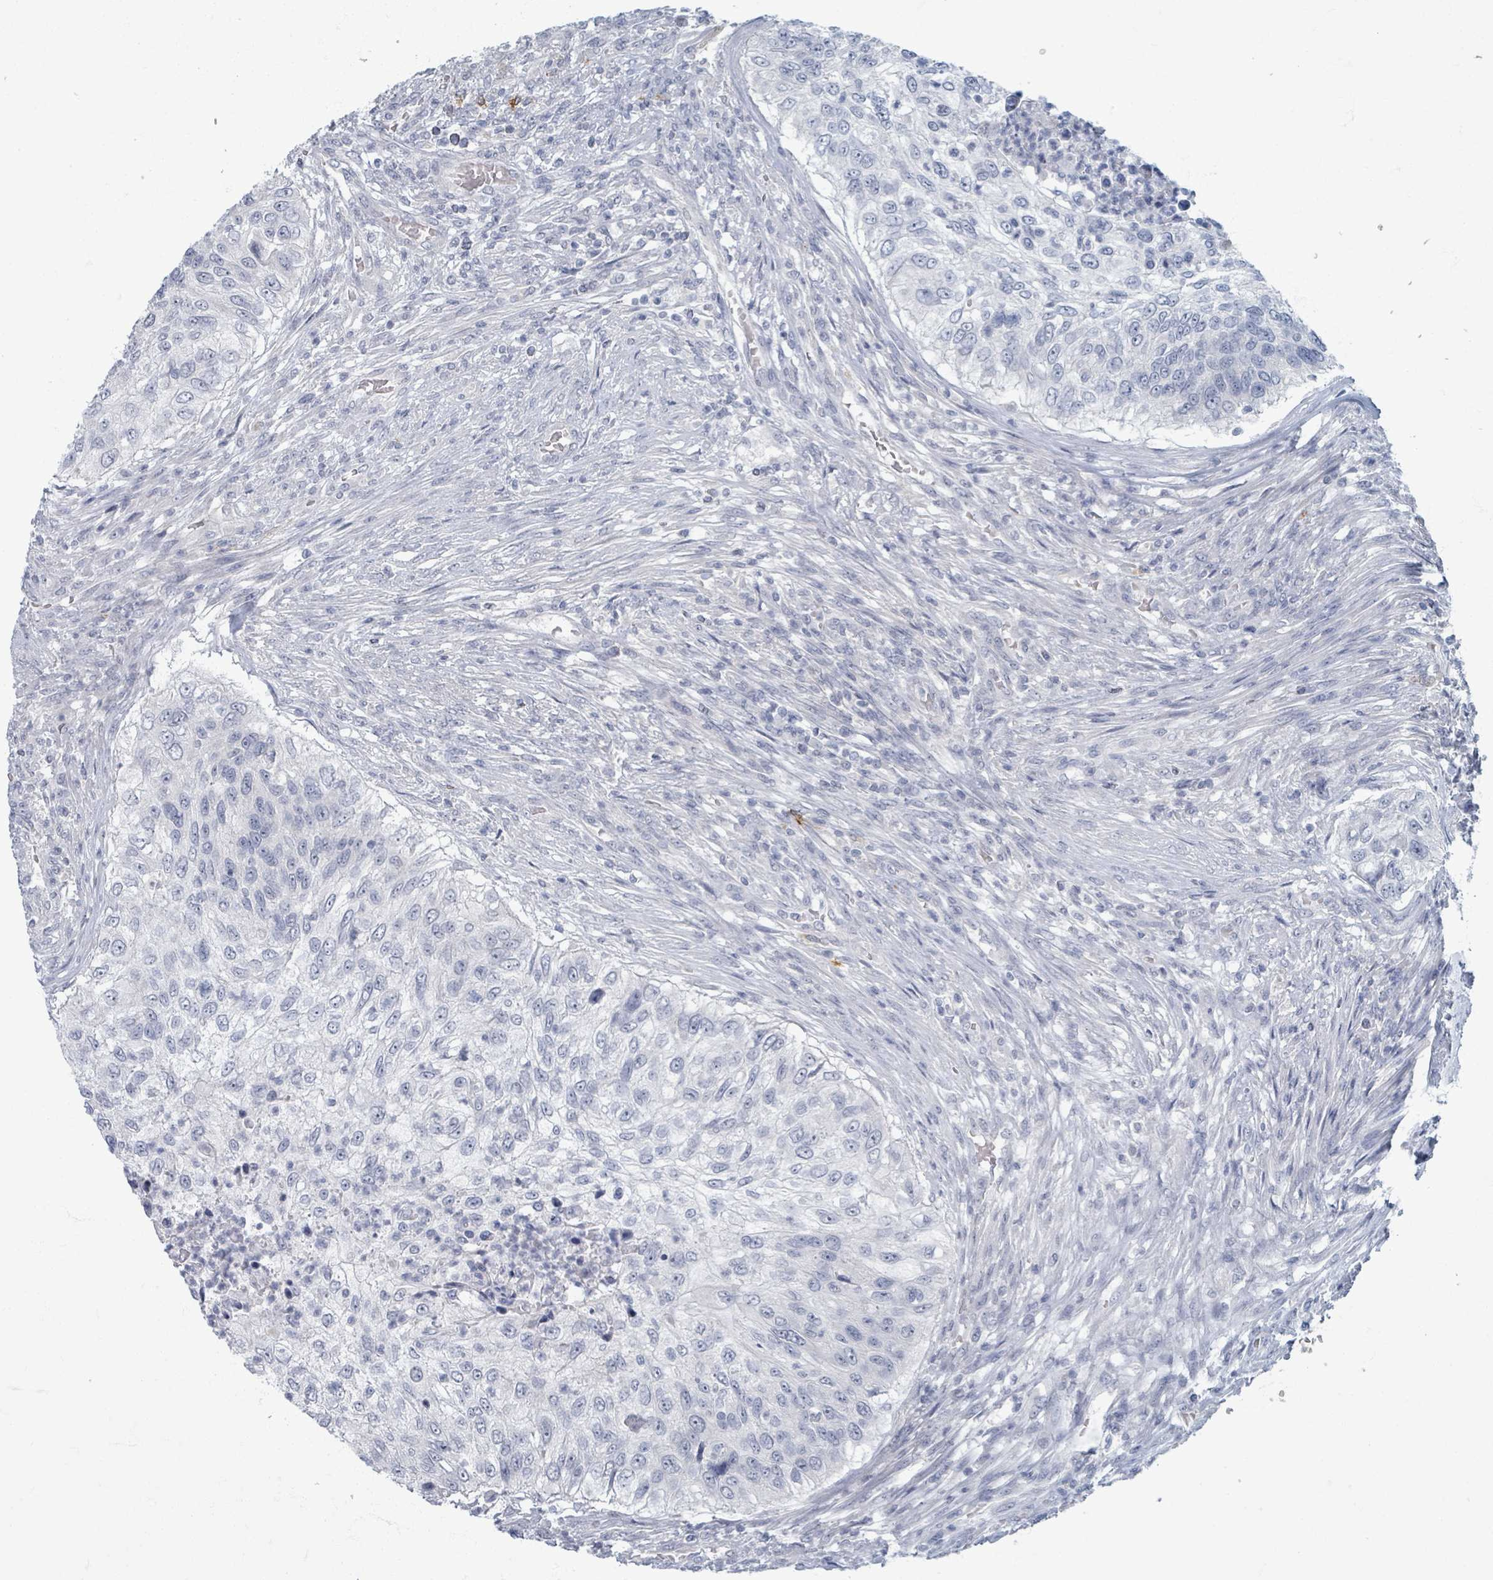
{"staining": {"intensity": "negative", "quantity": "none", "location": "none"}, "tissue": "urothelial cancer", "cell_type": "Tumor cells", "image_type": "cancer", "snomed": [{"axis": "morphology", "description": "Urothelial carcinoma, High grade"}, {"axis": "topography", "description": "Urinary bladder"}], "caption": "Human urothelial cancer stained for a protein using immunohistochemistry (IHC) displays no expression in tumor cells.", "gene": "WNT11", "patient": {"sex": "female", "age": 60}}